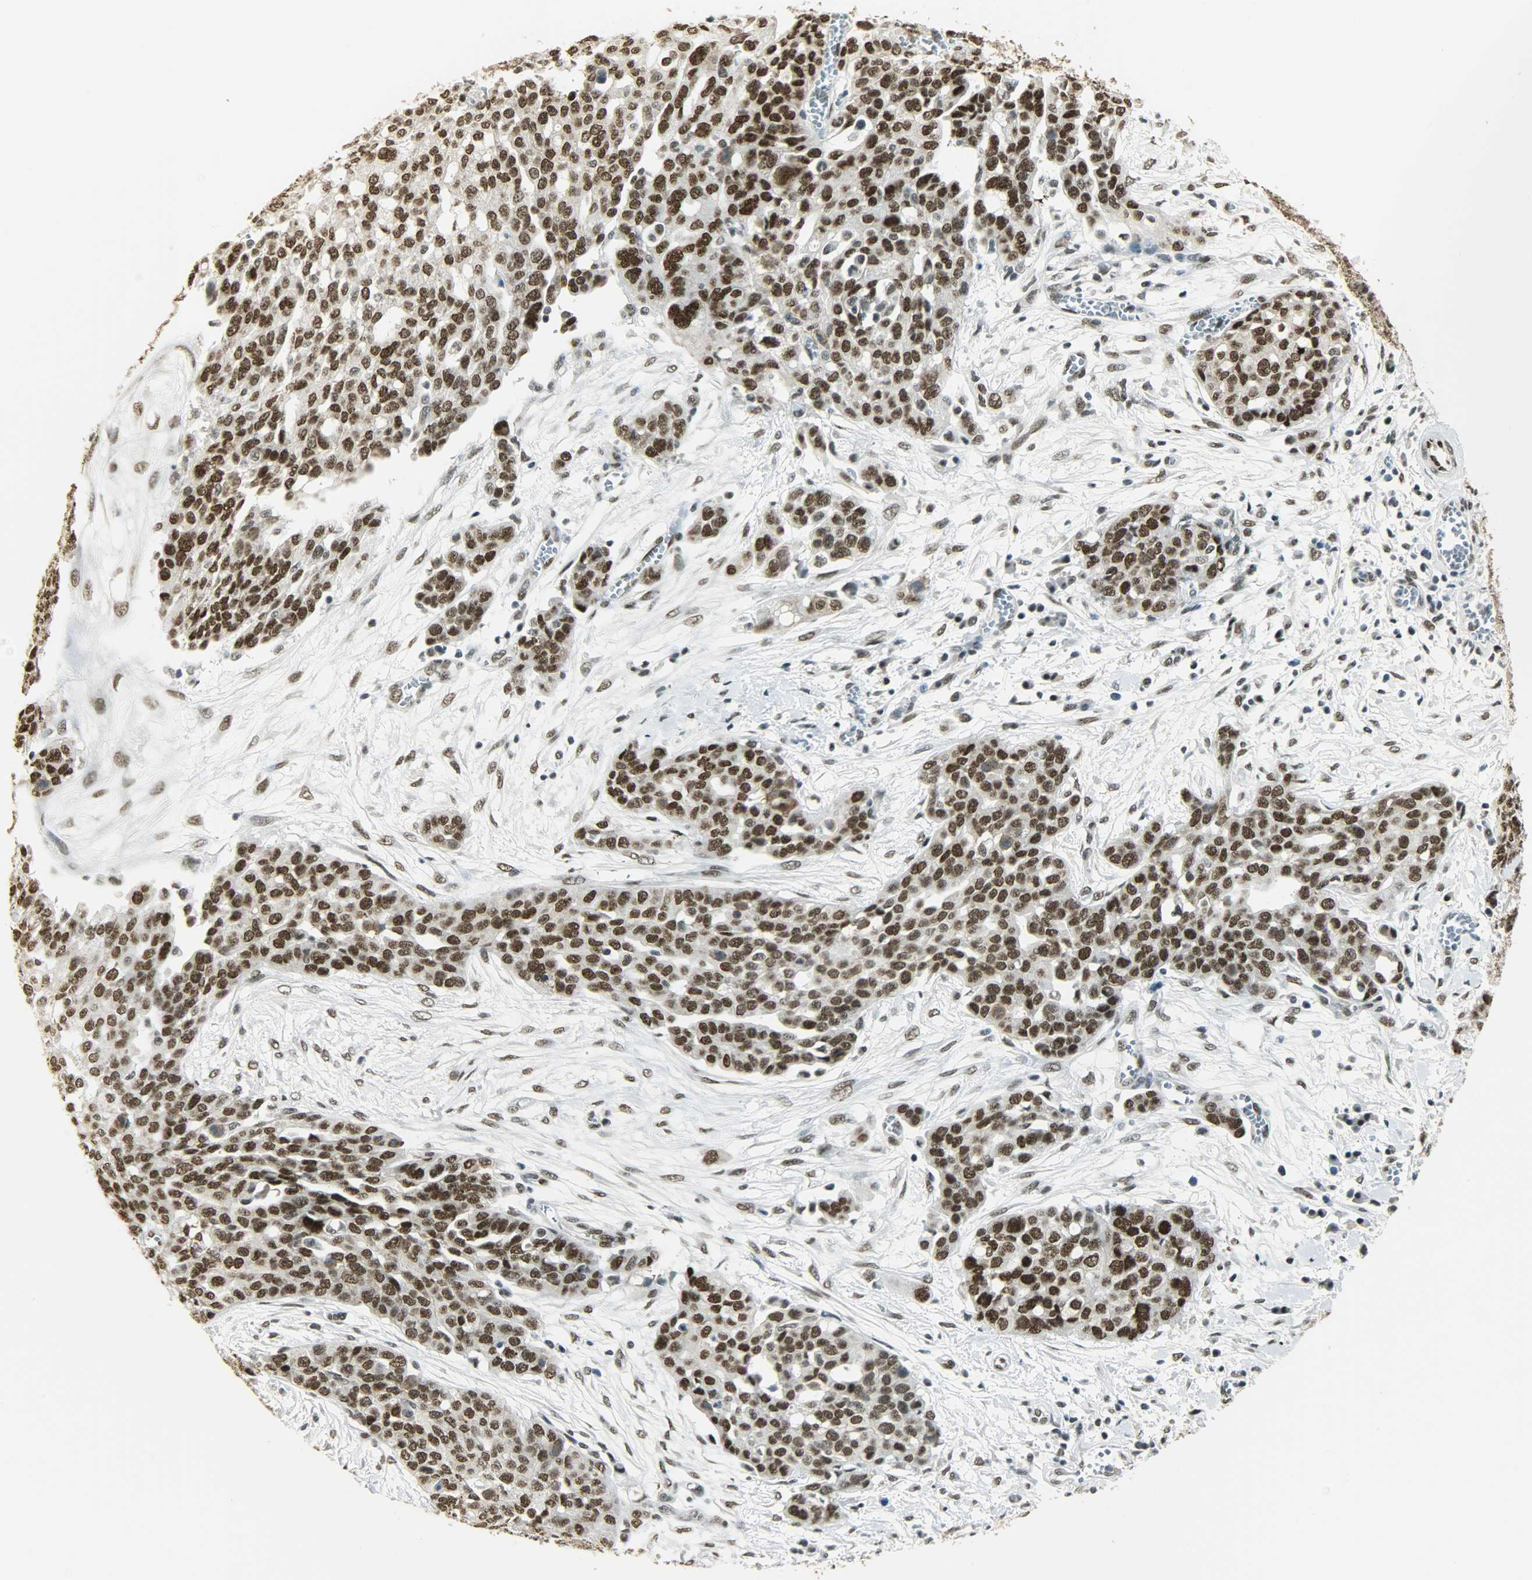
{"staining": {"intensity": "strong", "quantity": ">75%", "location": "nuclear"}, "tissue": "ovarian cancer", "cell_type": "Tumor cells", "image_type": "cancer", "snomed": [{"axis": "morphology", "description": "Cystadenocarcinoma, serous, NOS"}, {"axis": "topography", "description": "Soft tissue"}, {"axis": "topography", "description": "Ovary"}], "caption": "Protein staining demonstrates strong nuclear expression in about >75% of tumor cells in ovarian serous cystadenocarcinoma.", "gene": "MYEF2", "patient": {"sex": "female", "age": 57}}